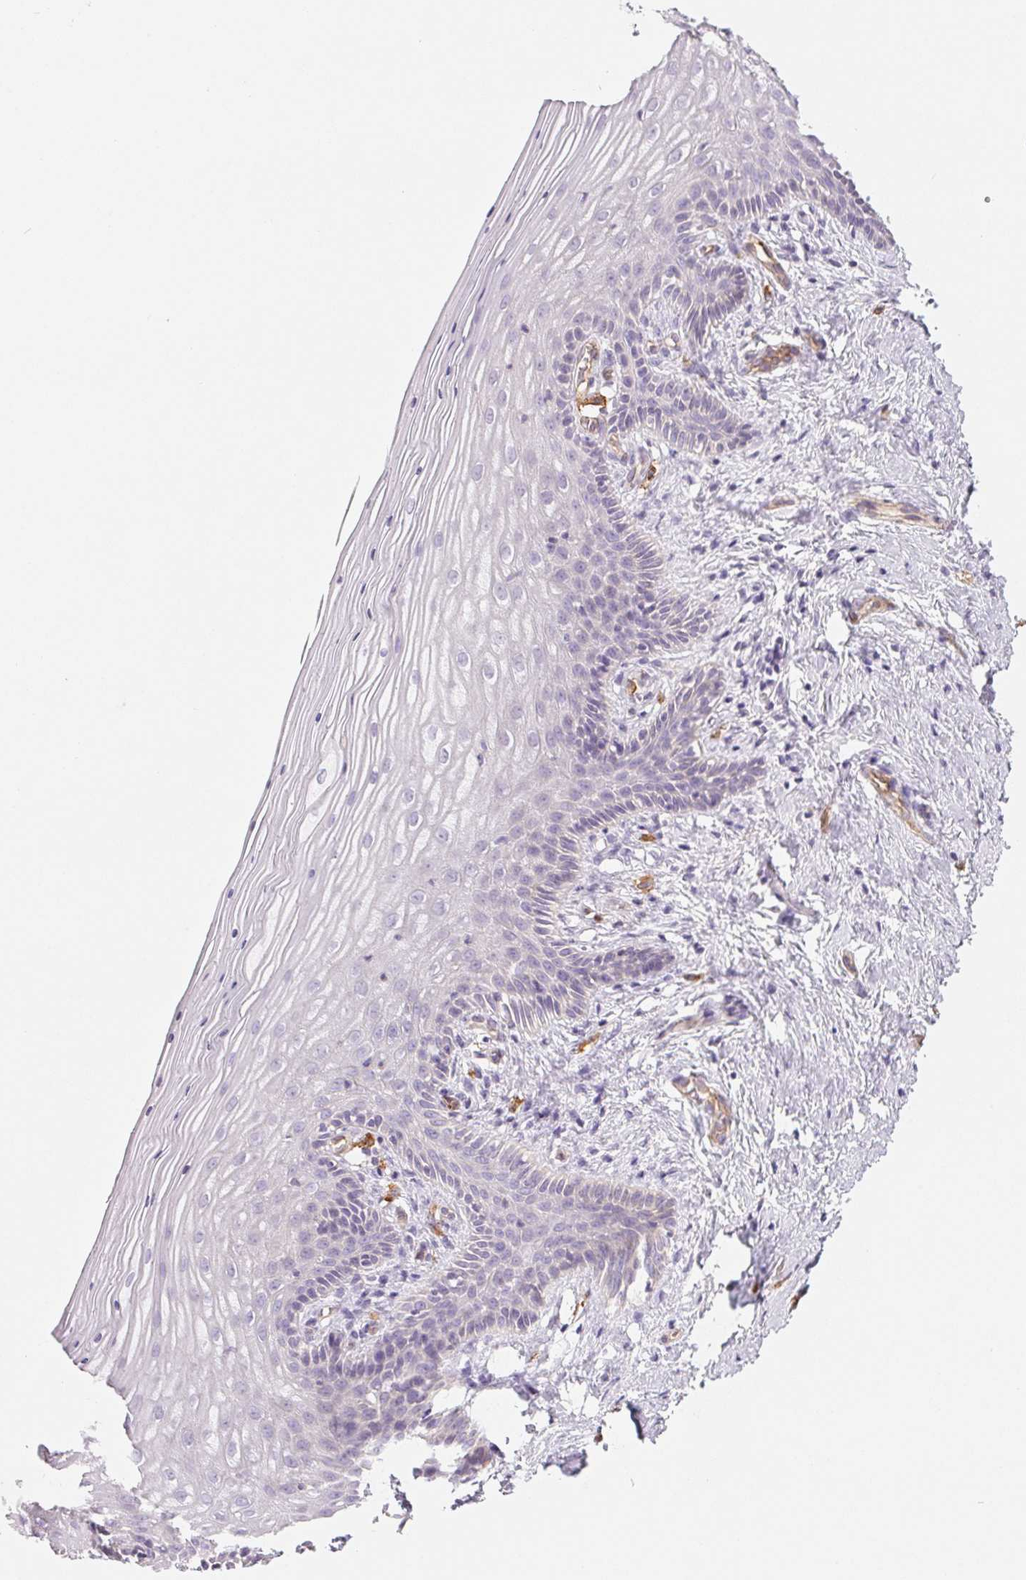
{"staining": {"intensity": "negative", "quantity": "none", "location": "none"}, "tissue": "vagina", "cell_type": "Squamous epithelial cells", "image_type": "normal", "snomed": [{"axis": "morphology", "description": "Normal tissue, NOS"}, {"axis": "topography", "description": "Vagina"}], "caption": "IHC of unremarkable human vagina displays no staining in squamous epithelial cells. (DAB (3,3'-diaminobenzidine) immunohistochemistry (IHC) with hematoxylin counter stain).", "gene": "ANKRD13B", "patient": {"sex": "female", "age": 45}}